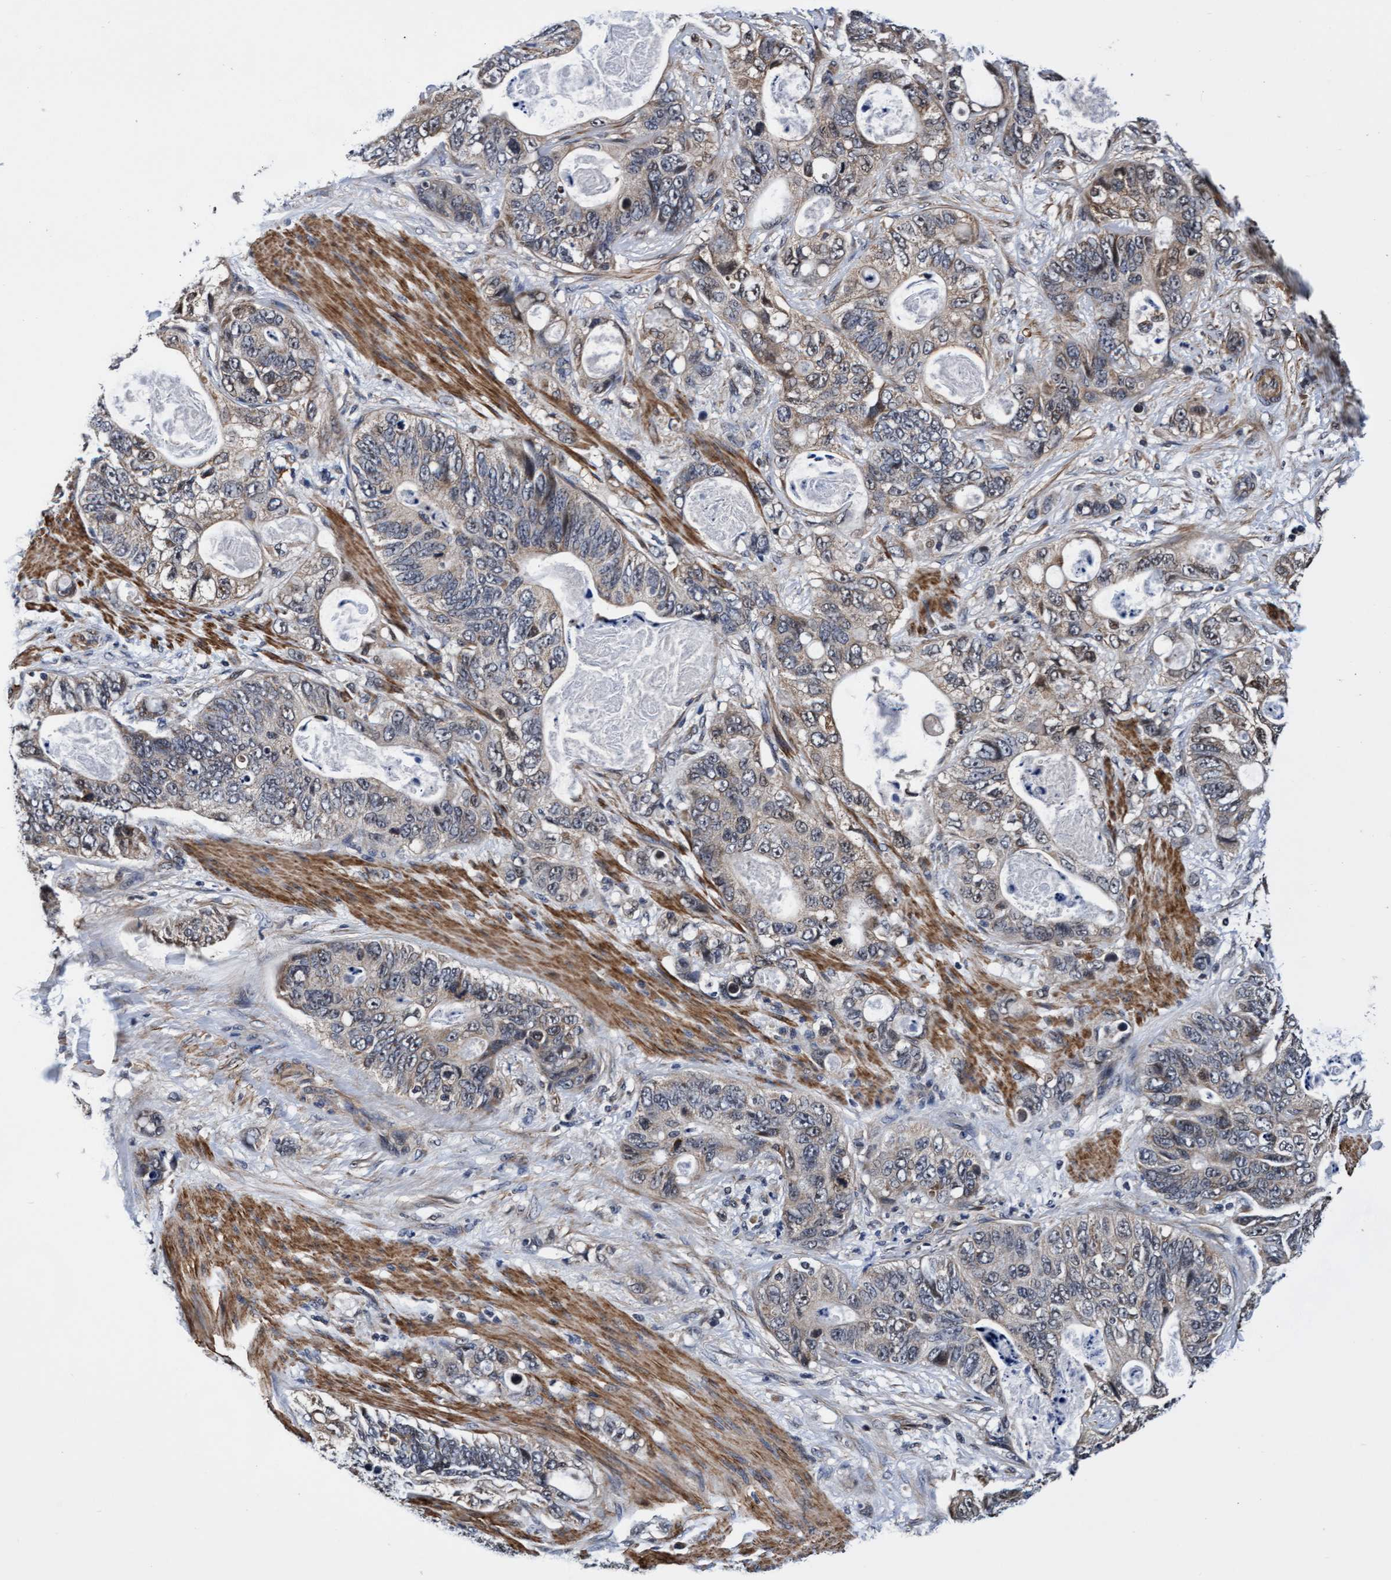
{"staining": {"intensity": "weak", "quantity": ">75%", "location": "cytoplasmic/membranous"}, "tissue": "stomach cancer", "cell_type": "Tumor cells", "image_type": "cancer", "snomed": [{"axis": "morphology", "description": "Normal tissue, NOS"}, {"axis": "morphology", "description": "Adenocarcinoma, NOS"}, {"axis": "topography", "description": "Stomach"}], "caption": "This is an image of IHC staining of adenocarcinoma (stomach), which shows weak staining in the cytoplasmic/membranous of tumor cells.", "gene": "EFCAB13", "patient": {"sex": "female", "age": 89}}